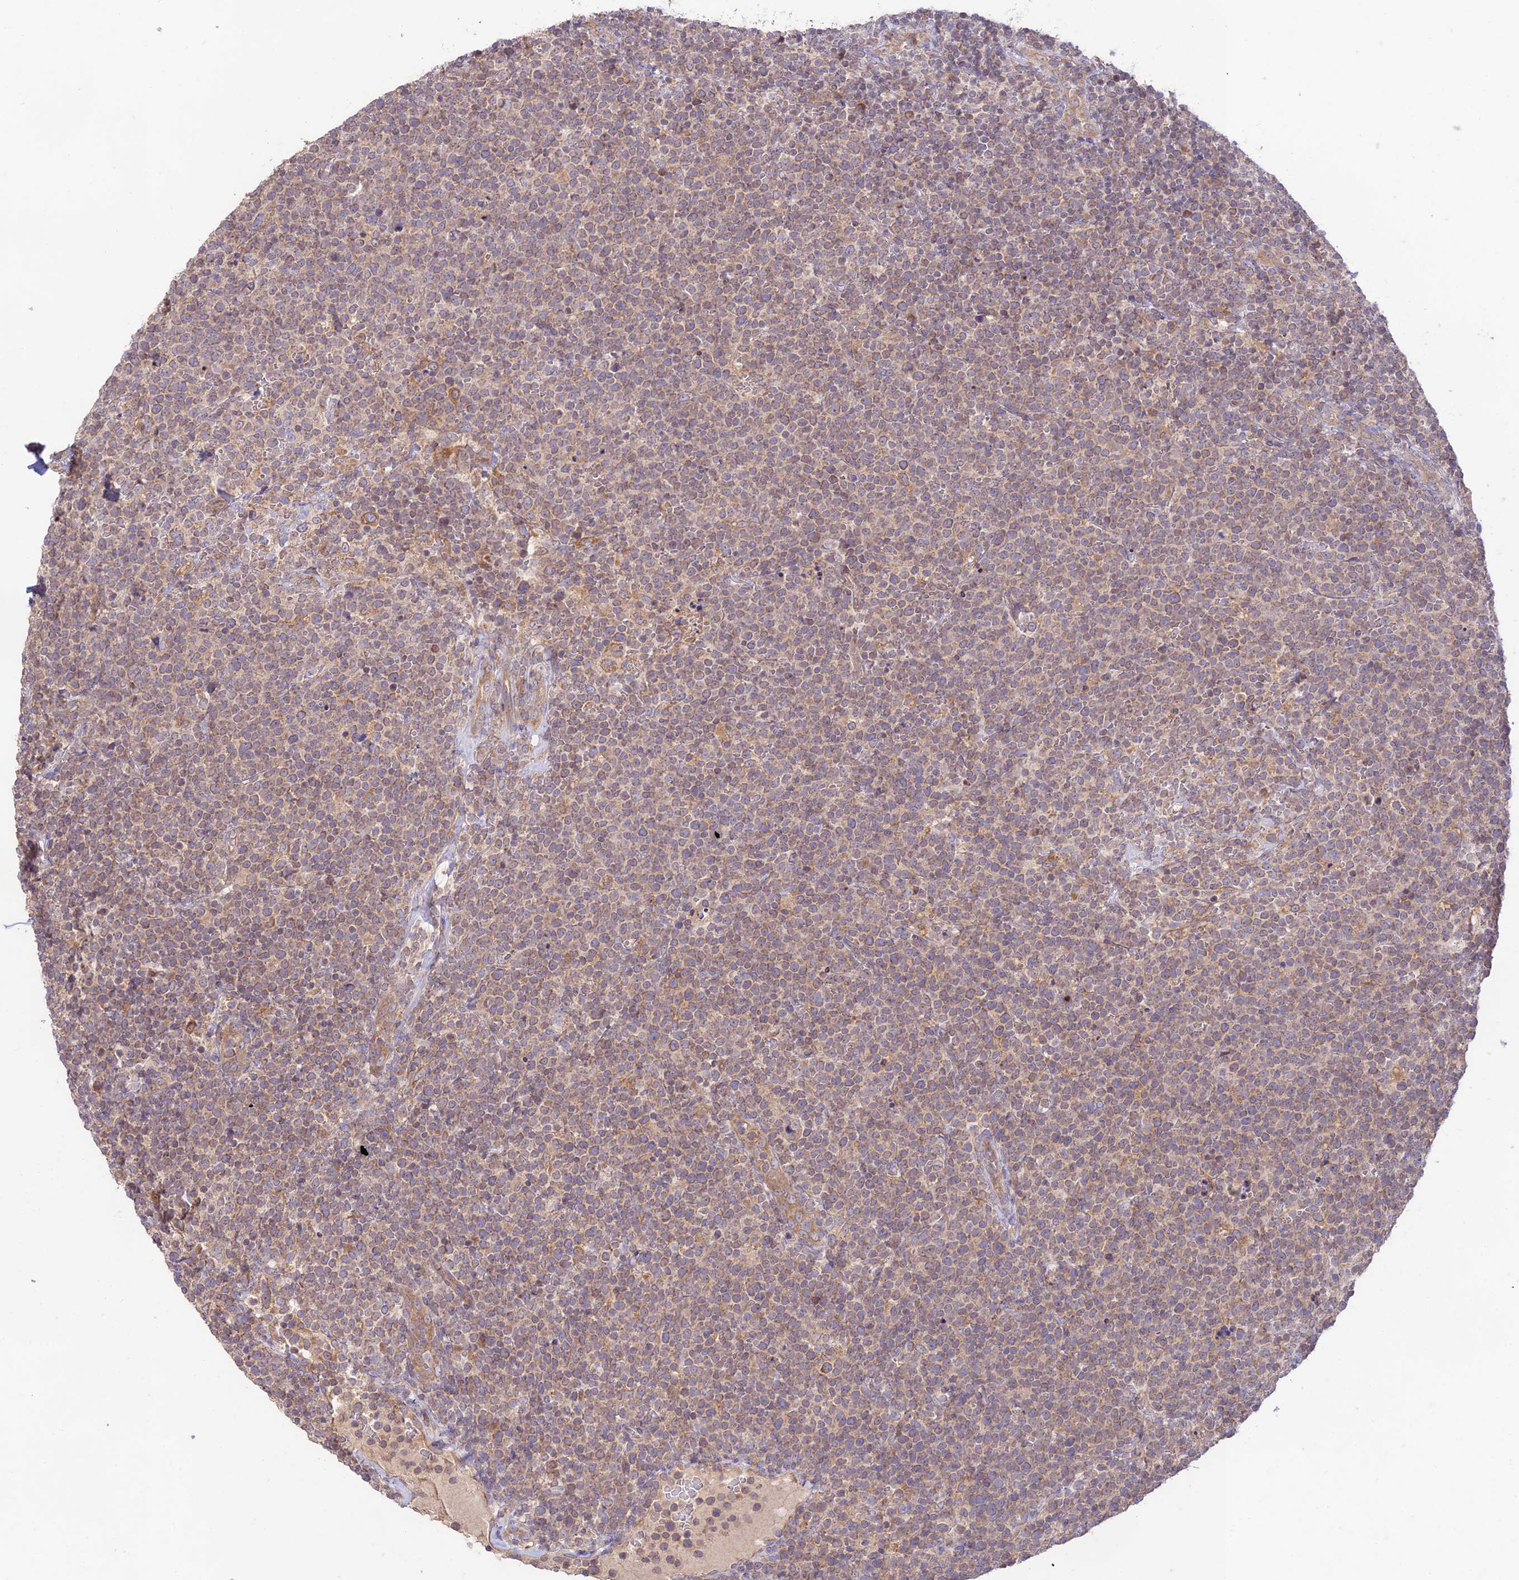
{"staining": {"intensity": "weak", "quantity": ">75%", "location": "cytoplasmic/membranous"}, "tissue": "lymphoma", "cell_type": "Tumor cells", "image_type": "cancer", "snomed": [{"axis": "morphology", "description": "Malignant lymphoma, non-Hodgkin's type, High grade"}, {"axis": "topography", "description": "Lymph node"}], "caption": "Tumor cells show low levels of weak cytoplasmic/membranous expression in about >75% of cells in lymphoma.", "gene": "TMEM259", "patient": {"sex": "male", "age": 61}}